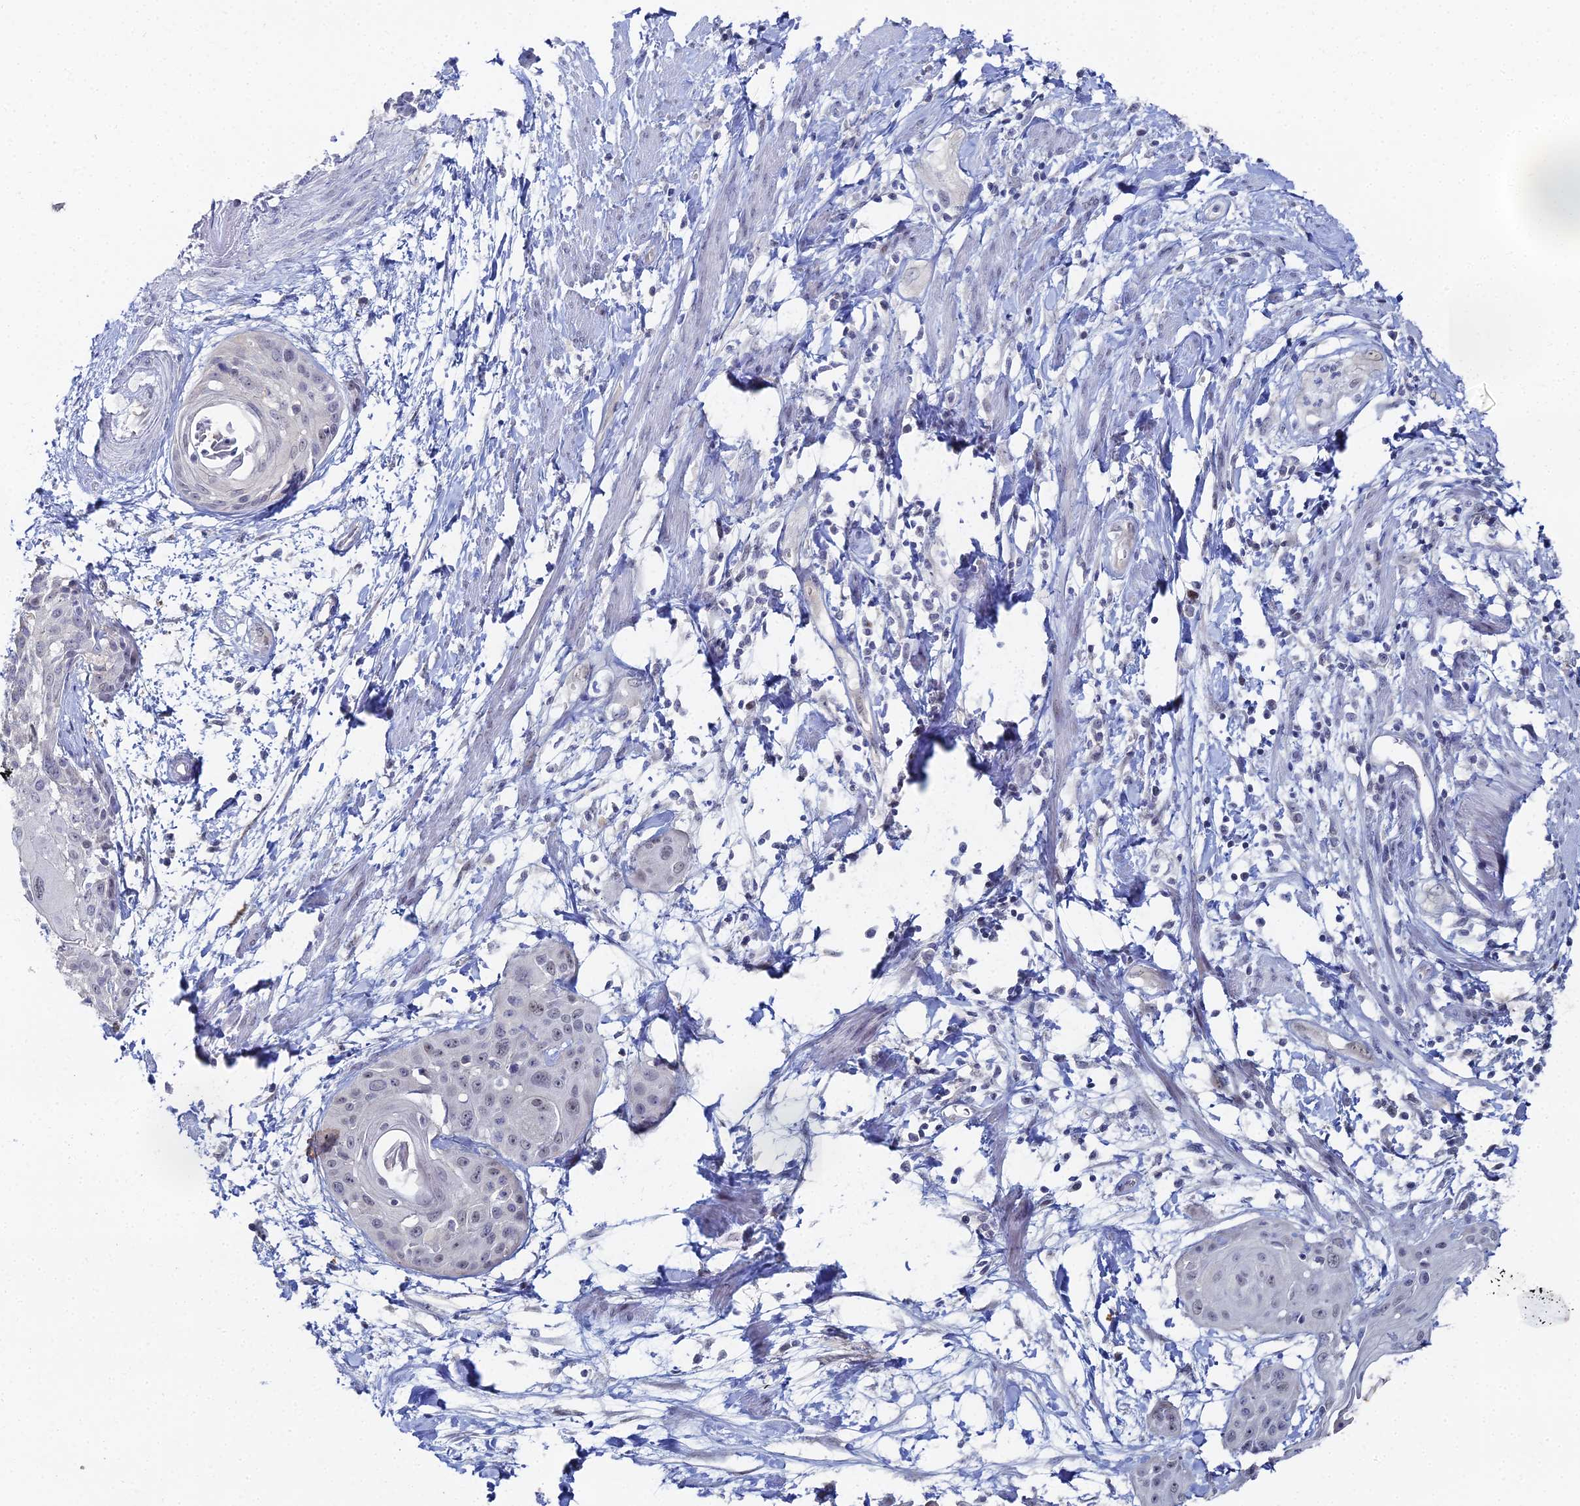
{"staining": {"intensity": "negative", "quantity": "none", "location": "none"}, "tissue": "cervical cancer", "cell_type": "Tumor cells", "image_type": "cancer", "snomed": [{"axis": "morphology", "description": "Squamous cell carcinoma, NOS"}, {"axis": "topography", "description": "Cervix"}], "caption": "Tumor cells are negative for brown protein staining in squamous cell carcinoma (cervical).", "gene": "THAP4", "patient": {"sex": "female", "age": 57}}